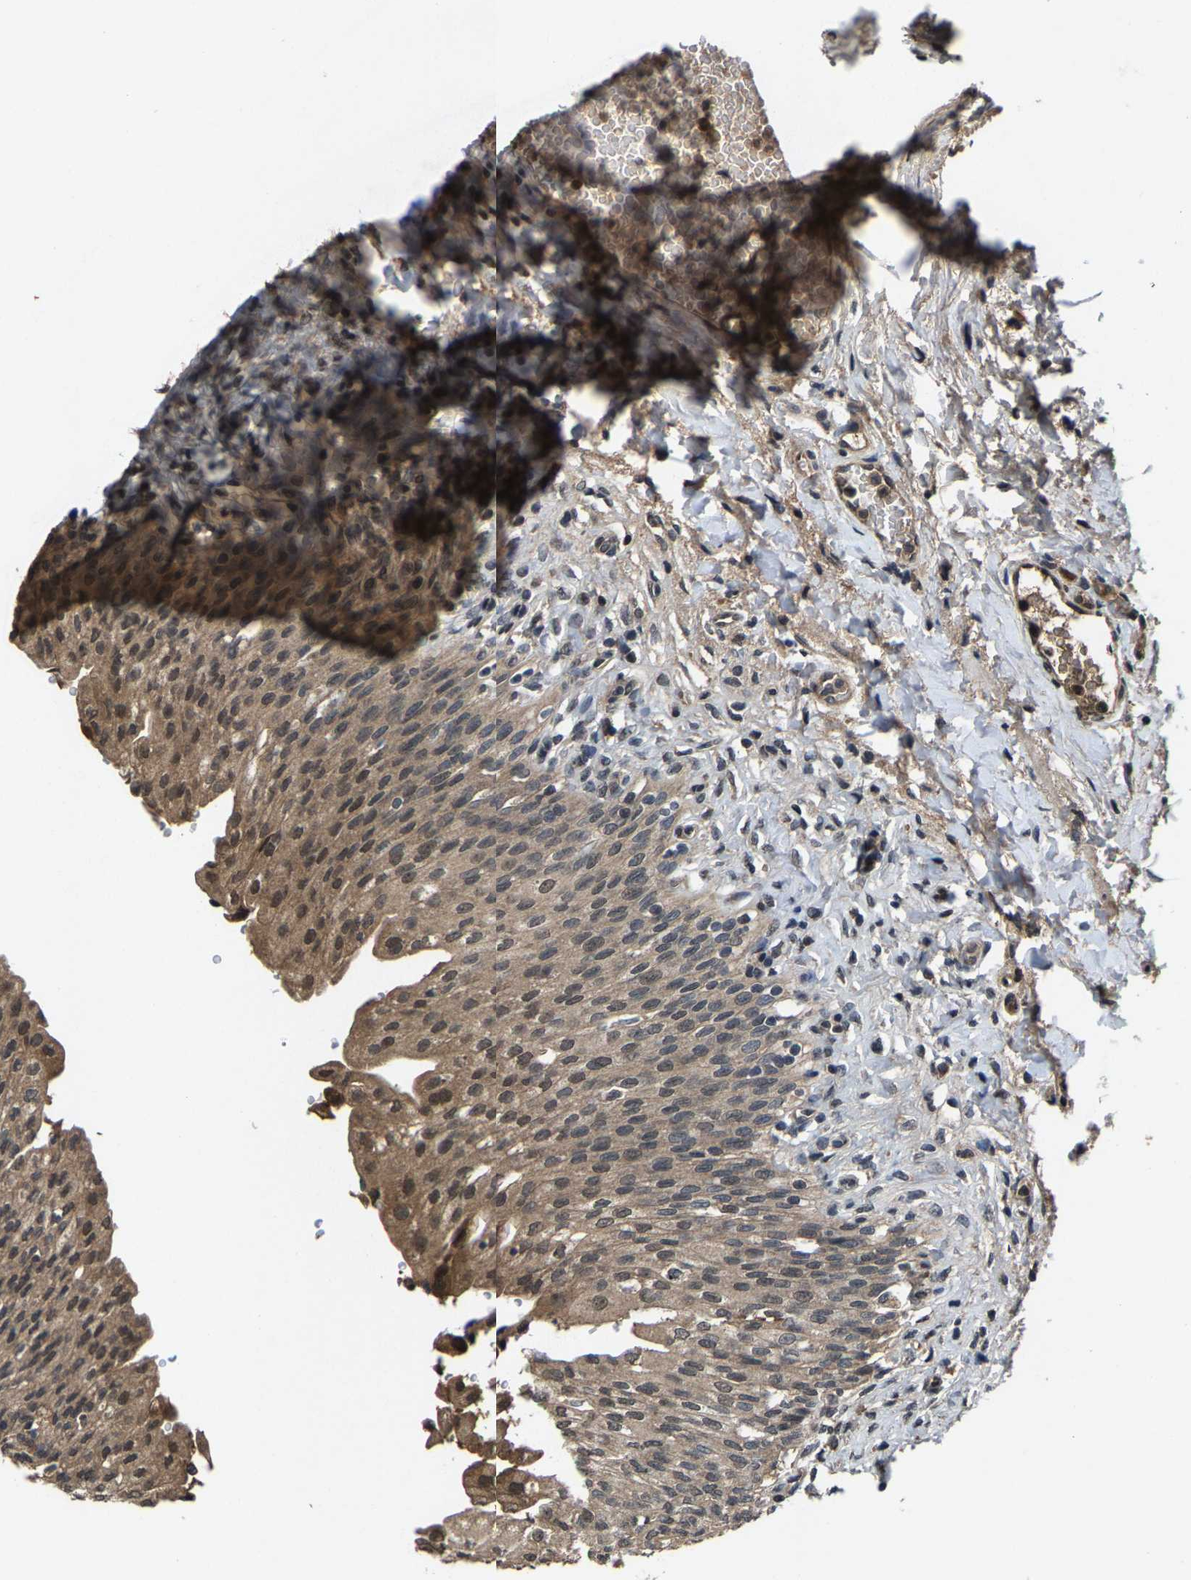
{"staining": {"intensity": "moderate", "quantity": ">75%", "location": "cytoplasmic/membranous,nuclear"}, "tissue": "urinary bladder", "cell_type": "Urothelial cells", "image_type": "normal", "snomed": [{"axis": "morphology", "description": "Urothelial carcinoma, High grade"}, {"axis": "topography", "description": "Urinary bladder"}], "caption": "This is a micrograph of immunohistochemistry (IHC) staining of normal urinary bladder, which shows moderate staining in the cytoplasmic/membranous,nuclear of urothelial cells.", "gene": "HUWE1", "patient": {"sex": "male", "age": 46}}